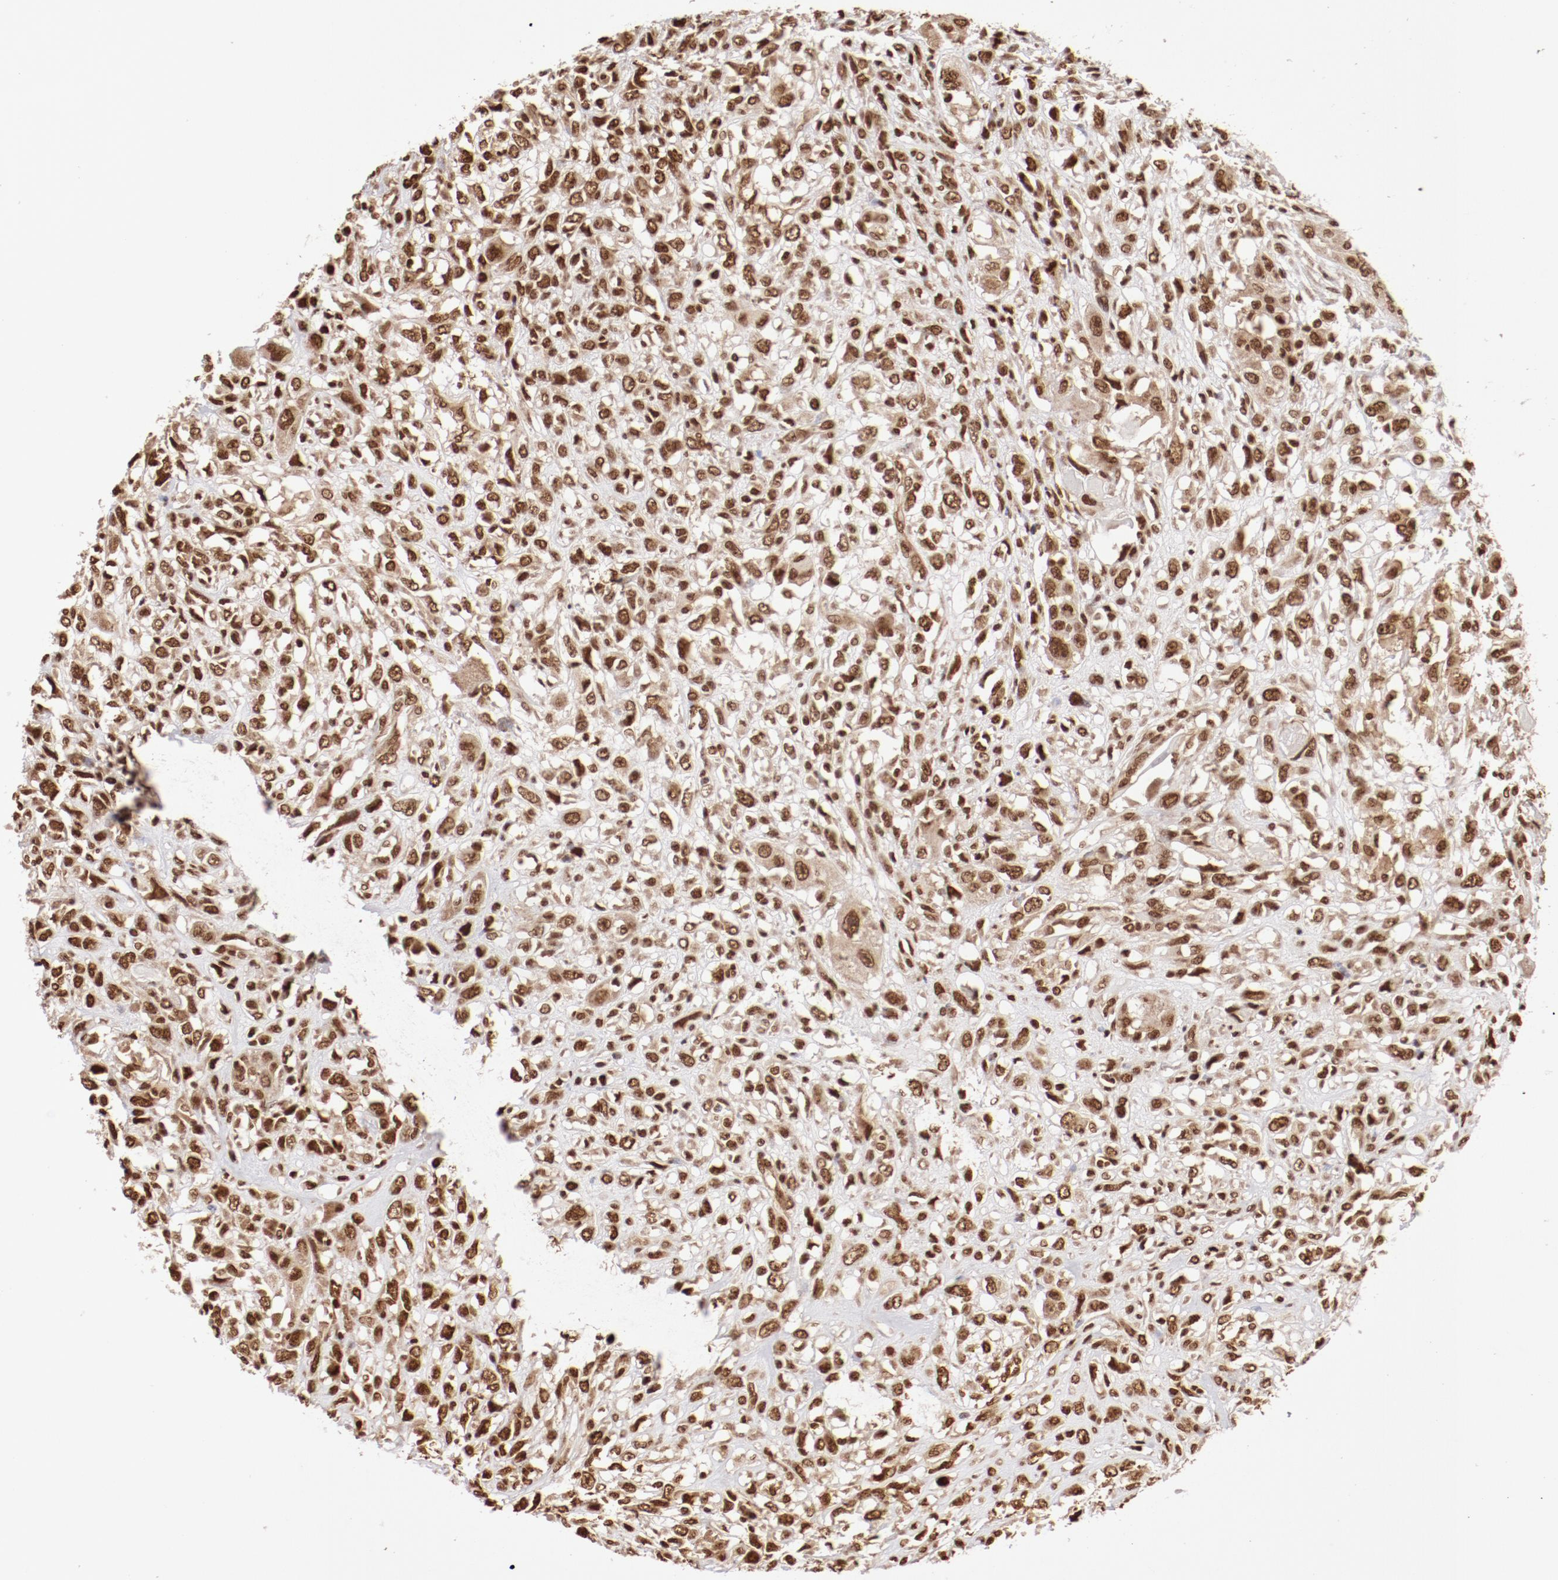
{"staining": {"intensity": "moderate", "quantity": ">75%", "location": "nuclear"}, "tissue": "head and neck cancer", "cell_type": "Tumor cells", "image_type": "cancer", "snomed": [{"axis": "morphology", "description": "Neoplasm, malignant, NOS"}, {"axis": "topography", "description": "Salivary gland"}, {"axis": "topography", "description": "Head-Neck"}], "caption": "Human head and neck cancer (neoplasm (malignant)) stained with a brown dye demonstrates moderate nuclear positive staining in about >75% of tumor cells.", "gene": "ABL2", "patient": {"sex": "male", "age": 43}}